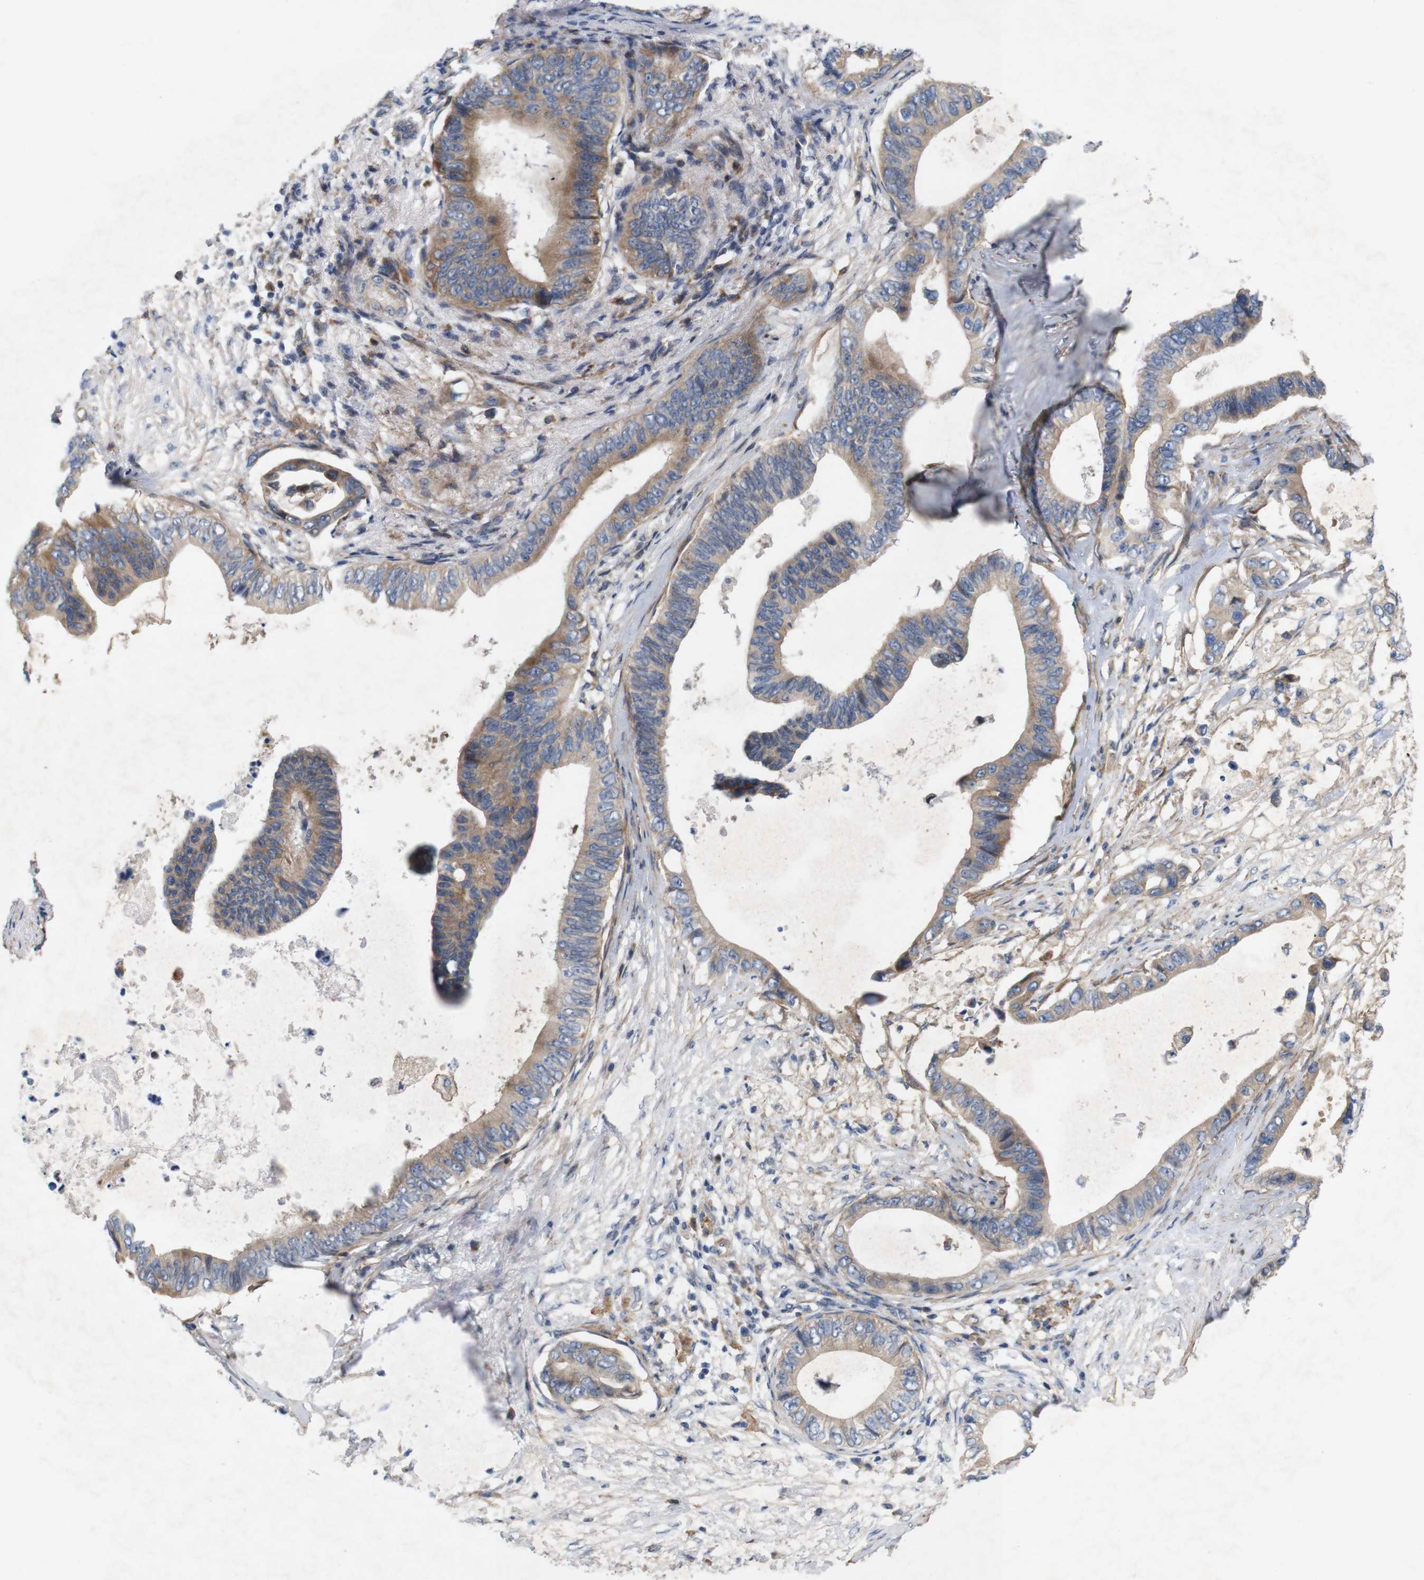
{"staining": {"intensity": "moderate", "quantity": "25%-75%", "location": "cytoplasmic/membranous"}, "tissue": "pancreatic cancer", "cell_type": "Tumor cells", "image_type": "cancer", "snomed": [{"axis": "morphology", "description": "Adenocarcinoma, NOS"}, {"axis": "topography", "description": "Pancreas"}], "caption": "Immunohistochemical staining of pancreatic cancer (adenocarcinoma) demonstrates medium levels of moderate cytoplasmic/membranous protein staining in about 25%-75% of tumor cells.", "gene": "SIGLEC8", "patient": {"sex": "male", "age": 77}}